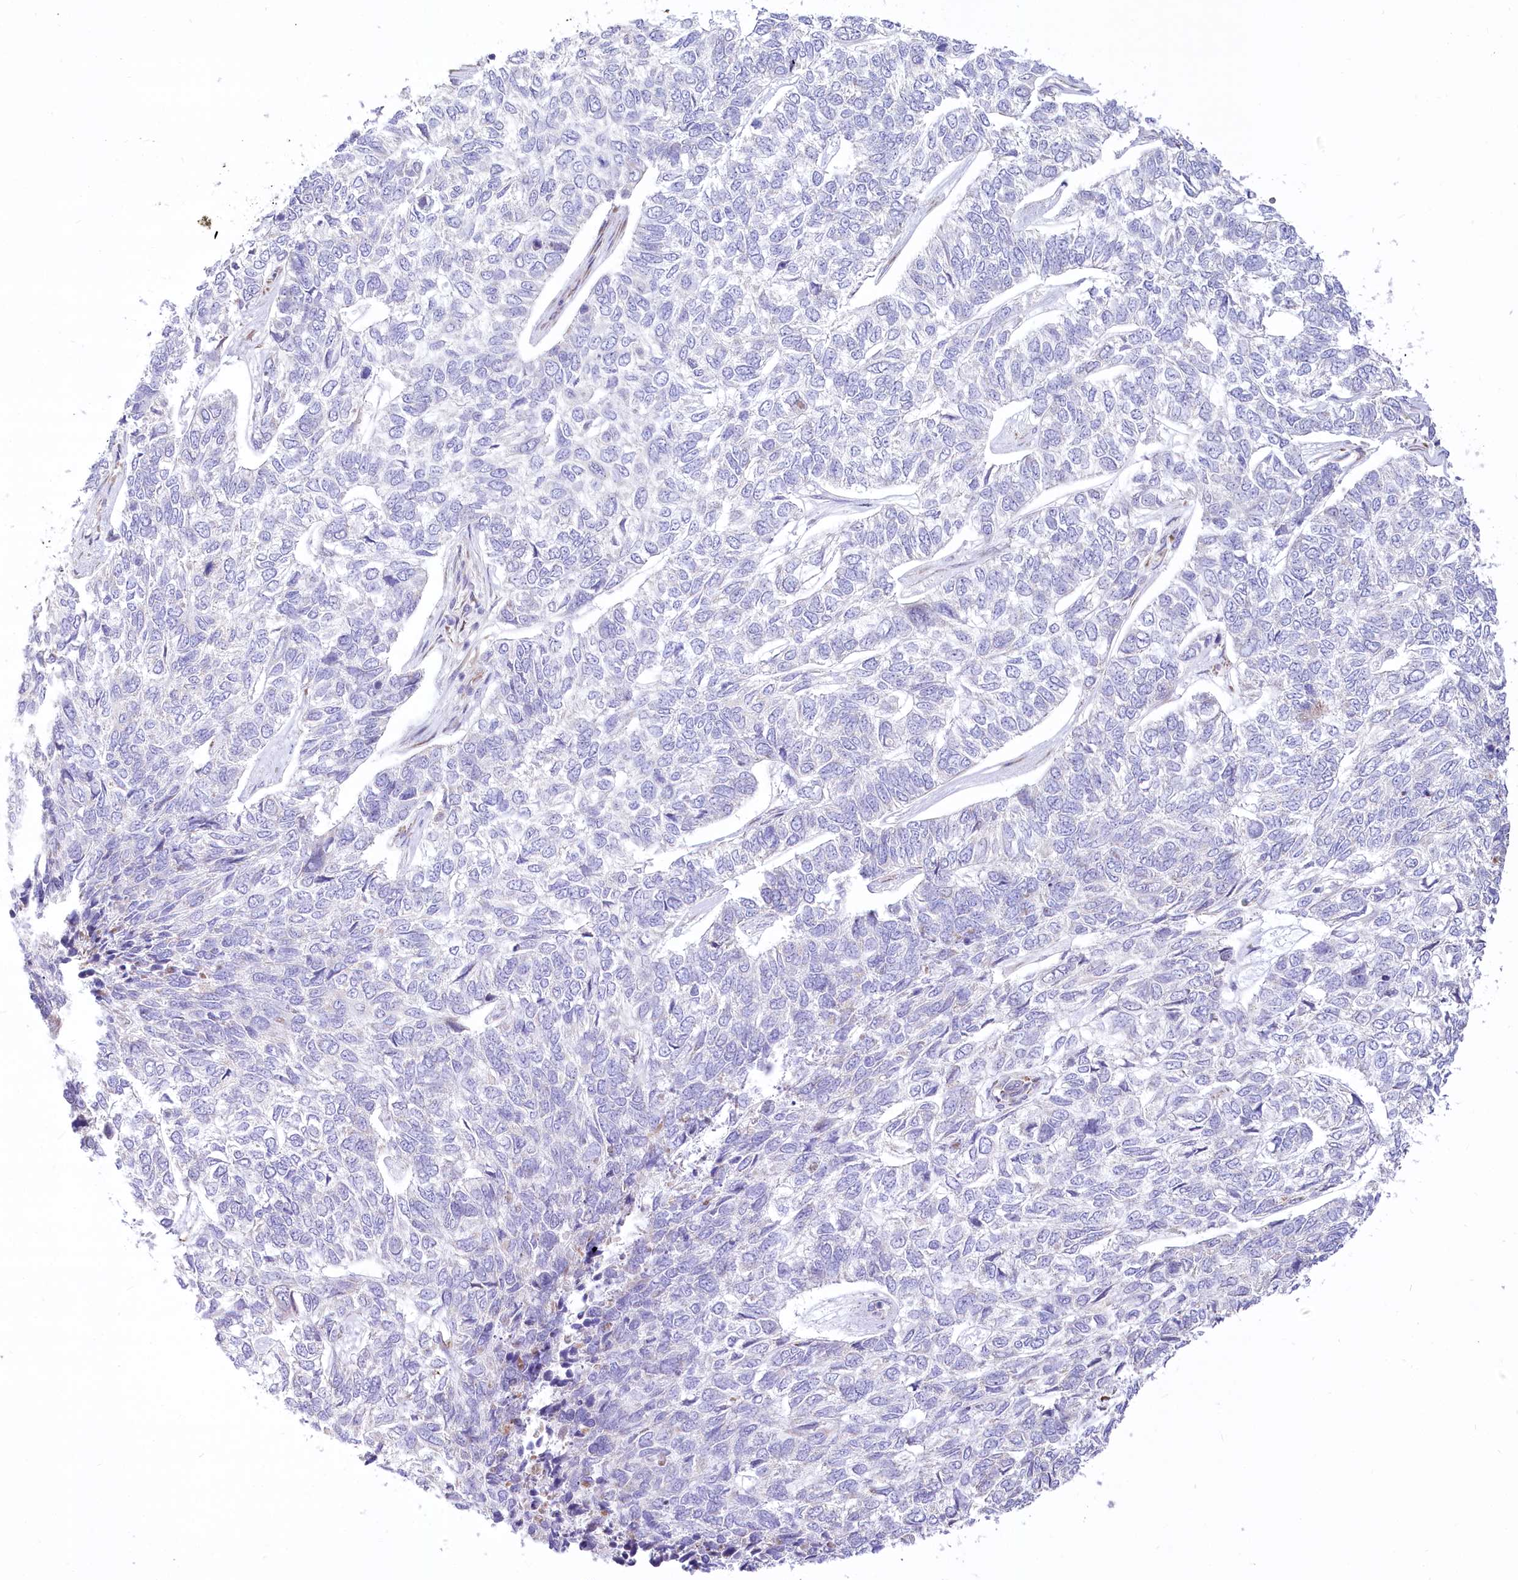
{"staining": {"intensity": "negative", "quantity": "none", "location": "none"}, "tissue": "skin cancer", "cell_type": "Tumor cells", "image_type": "cancer", "snomed": [{"axis": "morphology", "description": "Basal cell carcinoma"}, {"axis": "topography", "description": "Skin"}], "caption": "Photomicrograph shows no significant protein staining in tumor cells of skin basal cell carcinoma.", "gene": "STT3B", "patient": {"sex": "female", "age": 65}}